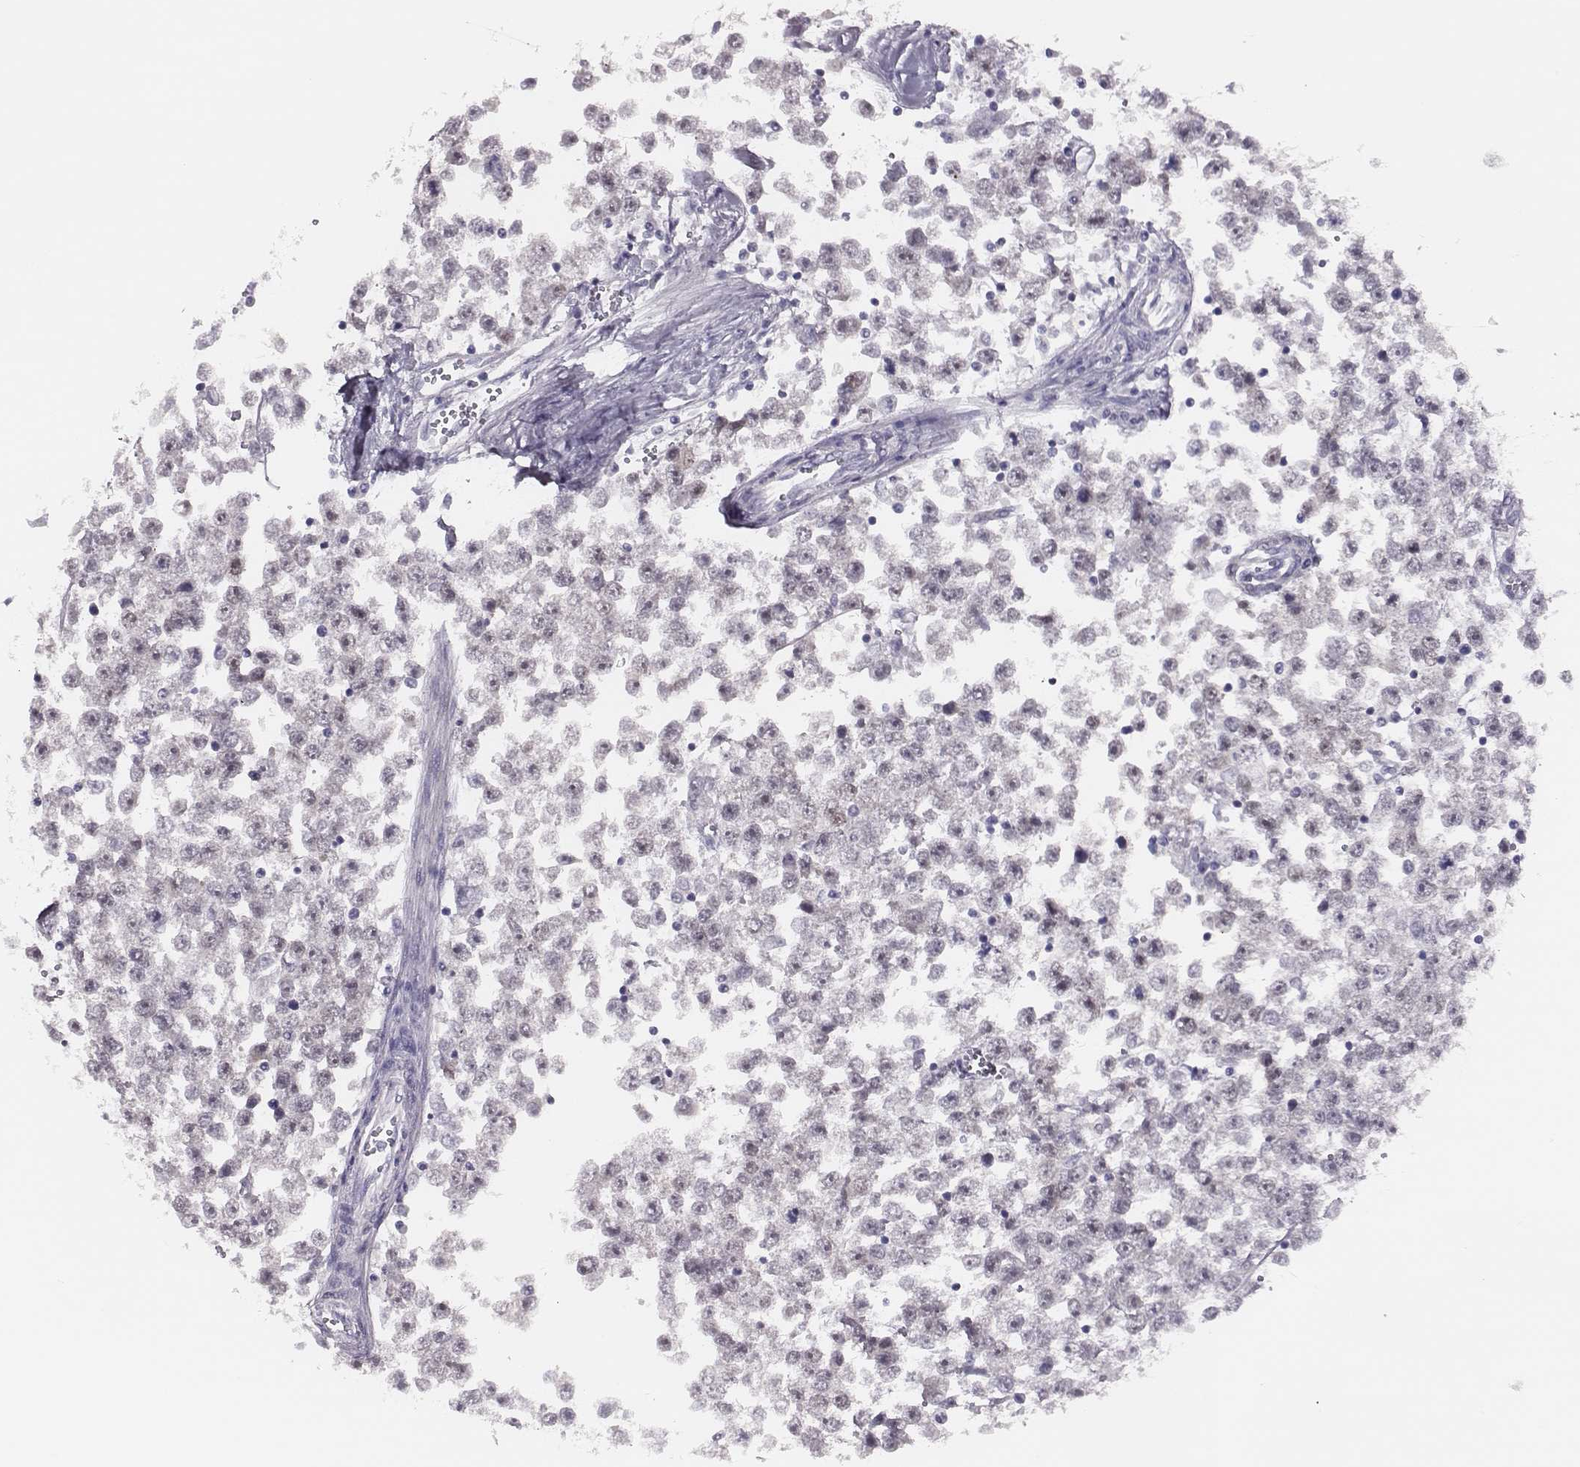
{"staining": {"intensity": "weak", "quantity": ">75%", "location": "nuclear"}, "tissue": "testis cancer", "cell_type": "Tumor cells", "image_type": "cancer", "snomed": [{"axis": "morphology", "description": "Seminoma, NOS"}, {"axis": "topography", "description": "Testis"}], "caption": "An IHC image of neoplastic tissue is shown. Protein staining in brown labels weak nuclear positivity in testis cancer within tumor cells.", "gene": "SCML2", "patient": {"sex": "male", "age": 34}}